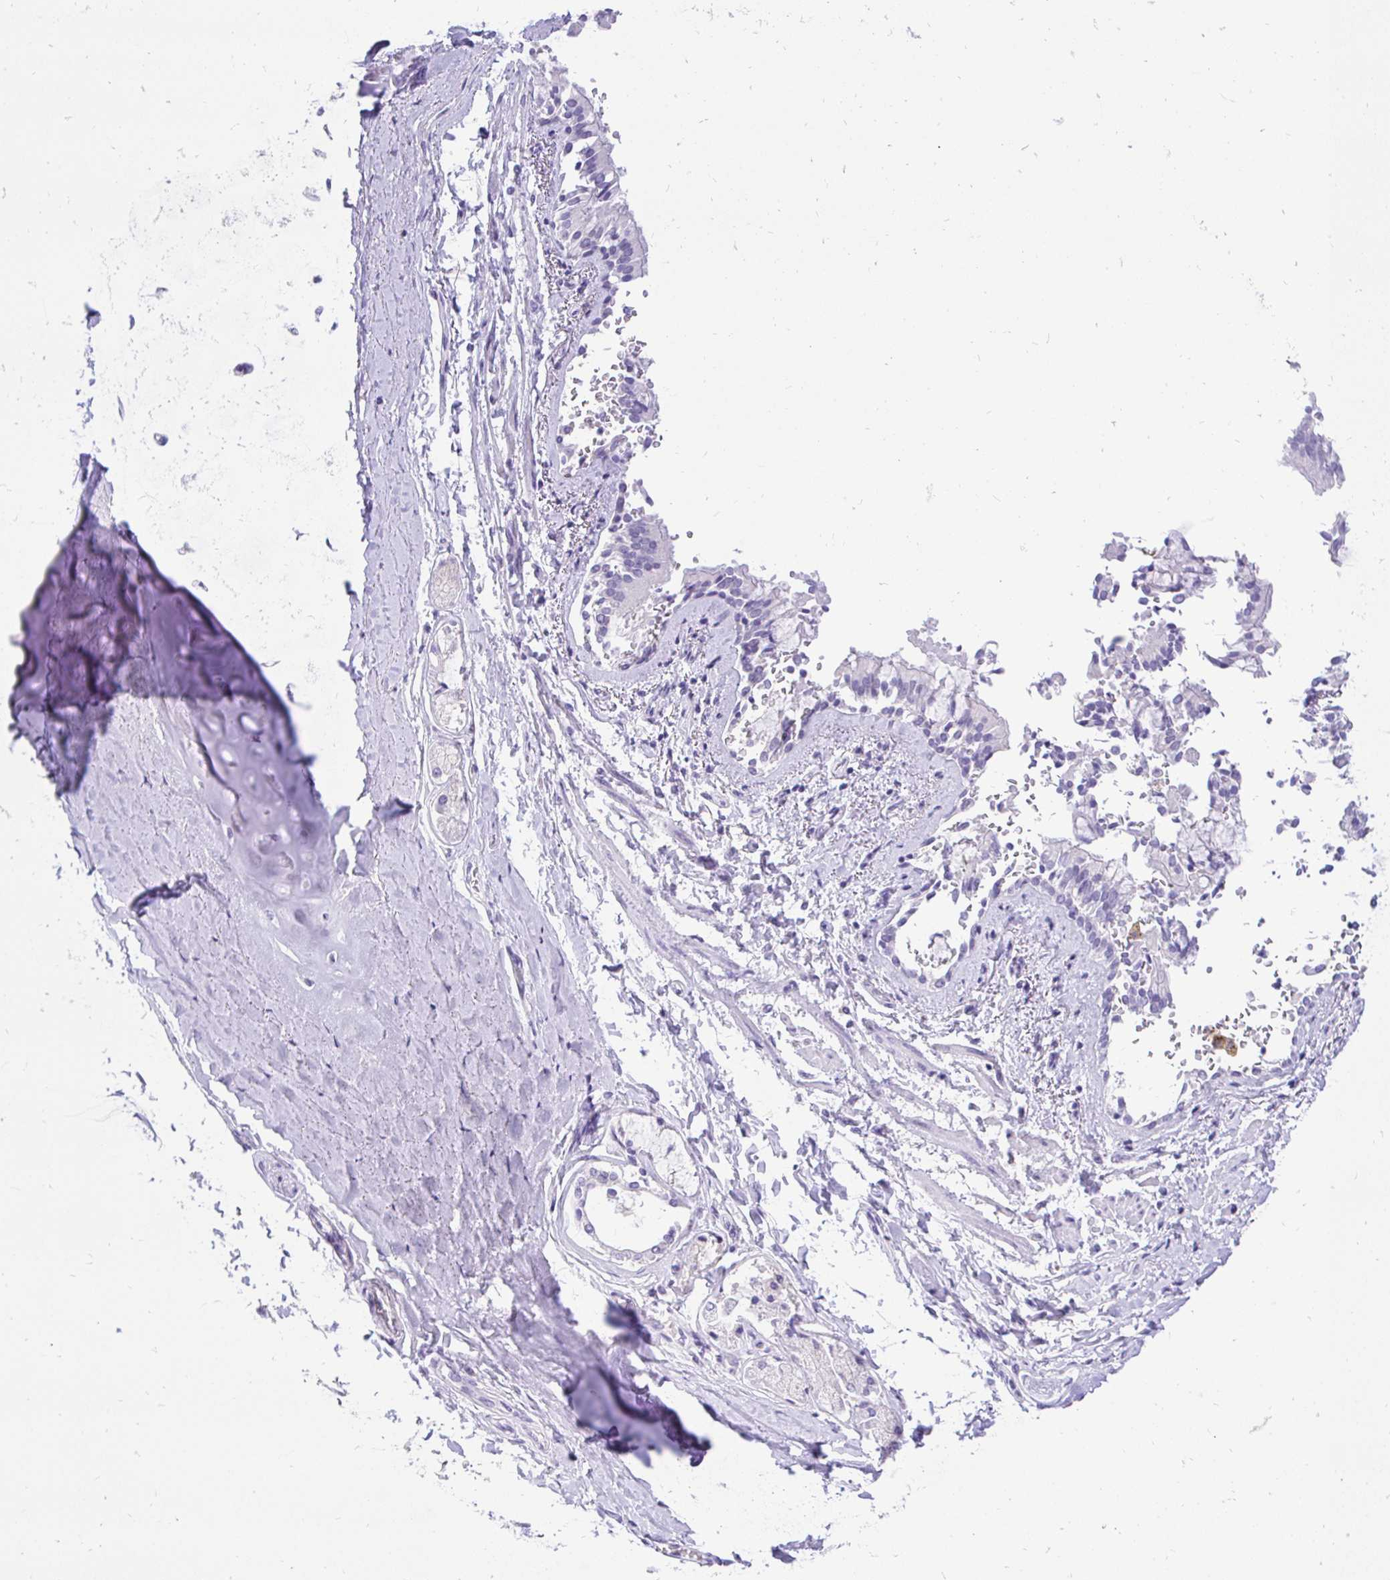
{"staining": {"intensity": "negative", "quantity": "none", "location": "none"}, "tissue": "soft tissue", "cell_type": "Chondrocytes", "image_type": "normal", "snomed": [{"axis": "morphology", "description": "Normal tissue, NOS"}, {"axis": "topography", "description": "Cartilage tissue"}, {"axis": "topography", "description": "Bronchus"}, {"axis": "topography", "description": "Peripheral nerve tissue"}], "caption": "Chondrocytes are negative for brown protein staining in benign soft tissue. (Stains: DAB (3,3'-diaminobenzidine) immunohistochemistry (IHC) with hematoxylin counter stain, Microscopy: brightfield microscopy at high magnification).", "gene": "FATE1", "patient": {"sex": "male", "age": 67}}